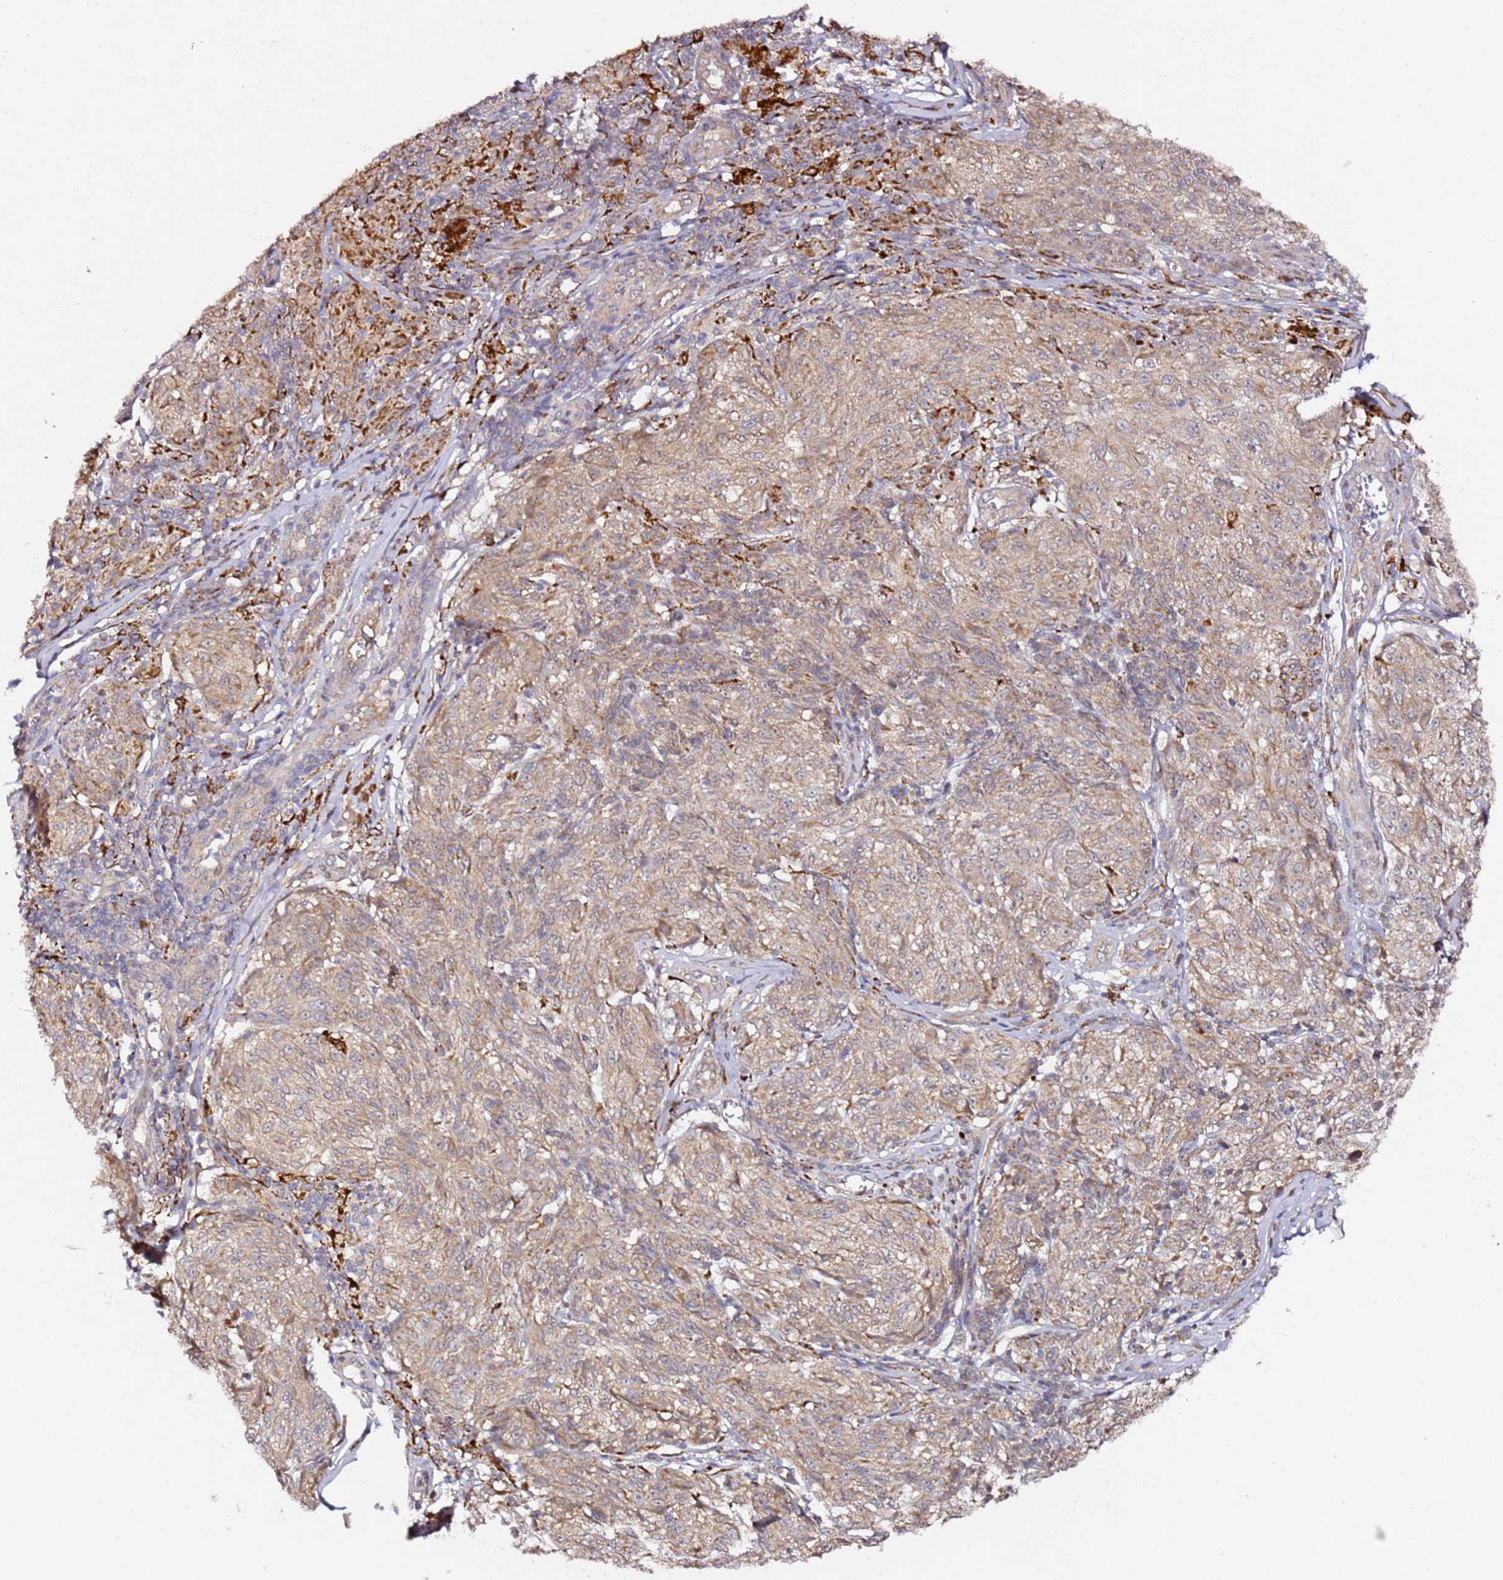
{"staining": {"intensity": "weak", "quantity": ">75%", "location": "cytoplasmic/membranous"}, "tissue": "melanoma", "cell_type": "Tumor cells", "image_type": "cancer", "snomed": [{"axis": "morphology", "description": "Malignant melanoma, NOS"}, {"axis": "topography", "description": "Skin"}], "caption": "Tumor cells reveal low levels of weak cytoplasmic/membranous positivity in about >75% of cells in melanoma.", "gene": "ALG11", "patient": {"sex": "female", "age": 63}}